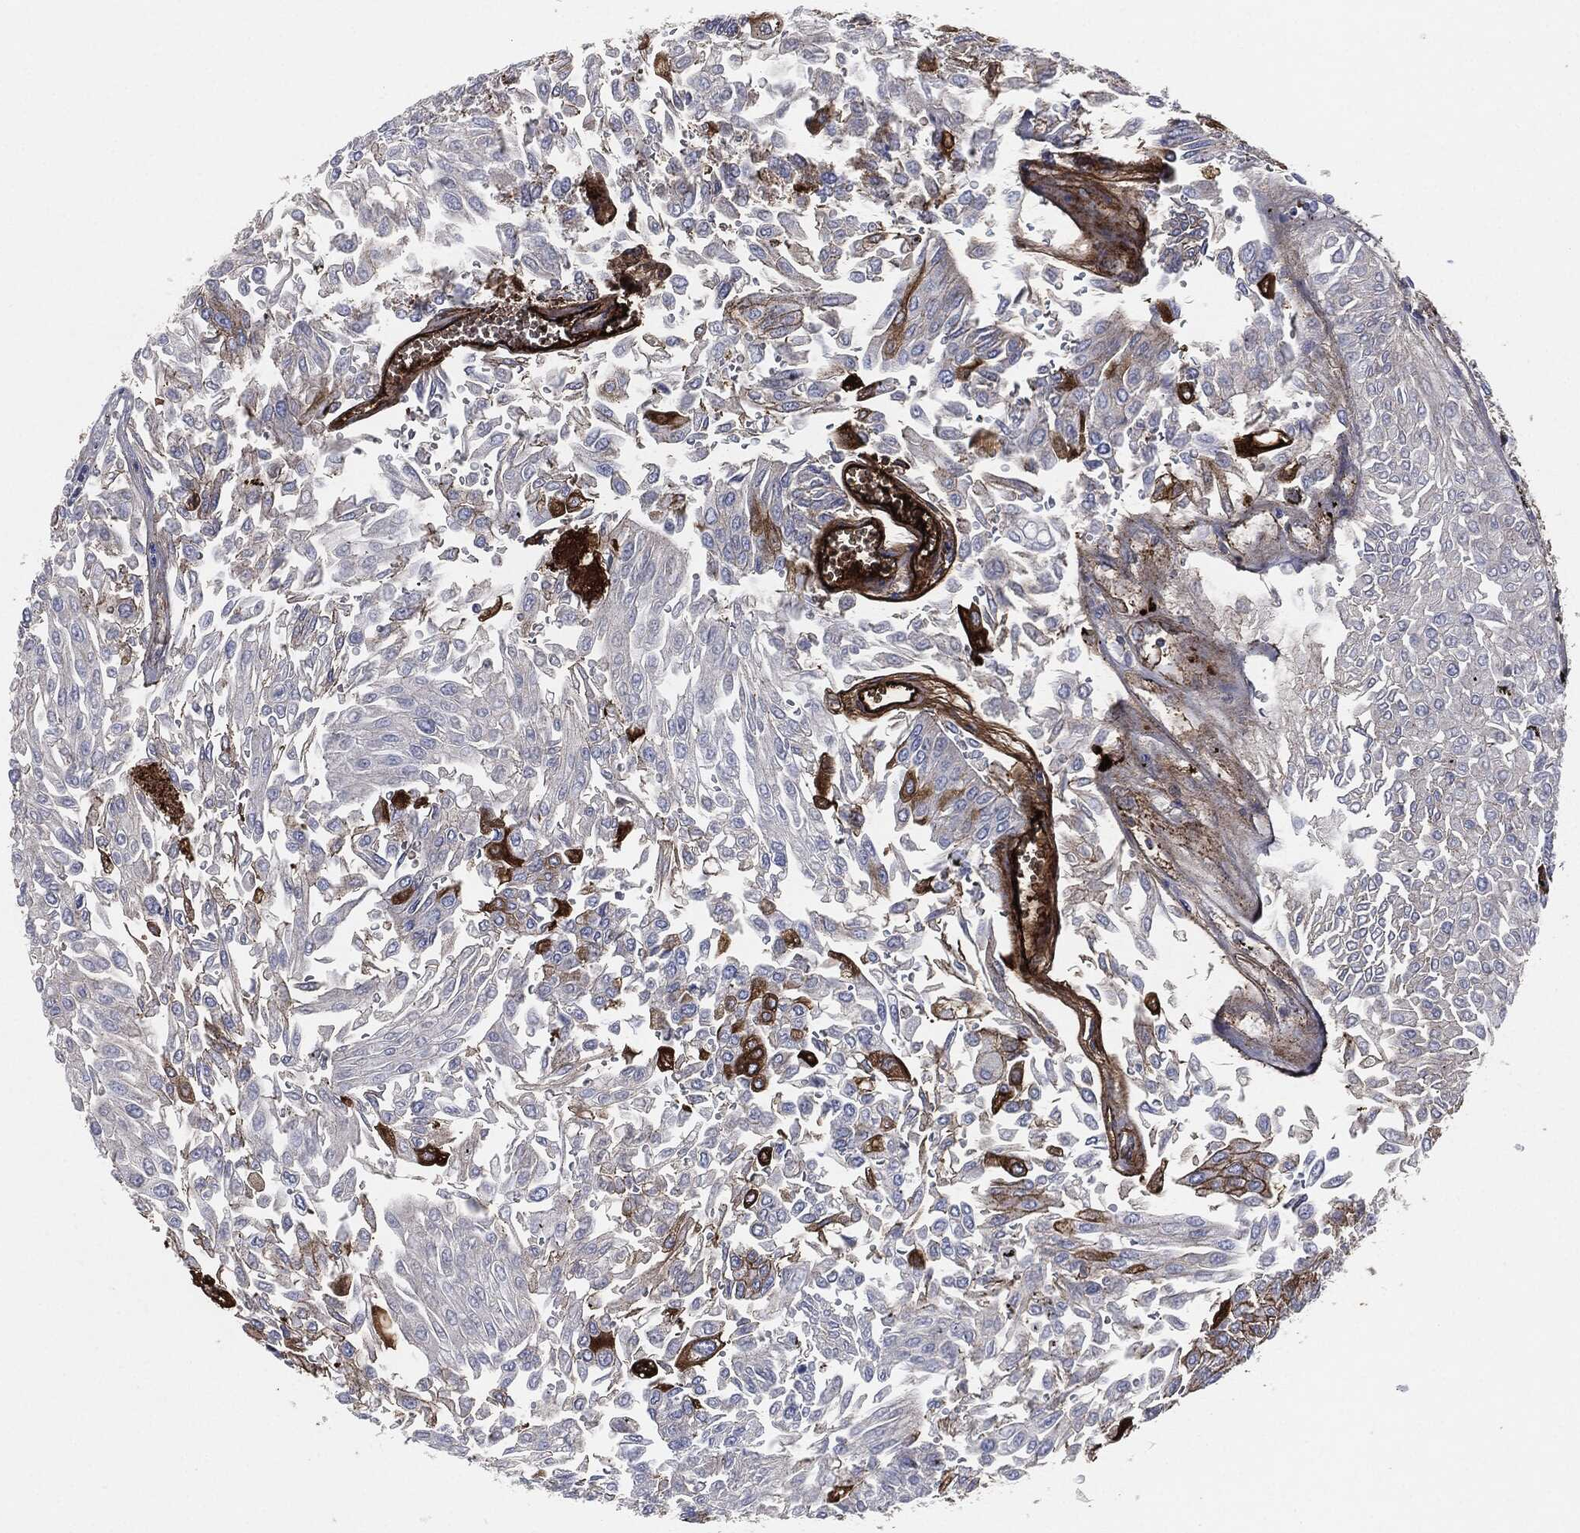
{"staining": {"intensity": "negative", "quantity": "none", "location": "none"}, "tissue": "urothelial cancer", "cell_type": "Tumor cells", "image_type": "cancer", "snomed": [{"axis": "morphology", "description": "Urothelial carcinoma, Low grade"}, {"axis": "topography", "description": "Urinary bladder"}], "caption": "Urothelial carcinoma (low-grade) was stained to show a protein in brown. There is no significant expression in tumor cells. Brightfield microscopy of immunohistochemistry (IHC) stained with DAB (3,3'-diaminobenzidine) (brown) and hematoxylin (blue), captured at high magnification.", "gene": "APOB", "patient": {"sex": "male", "age": 67}}